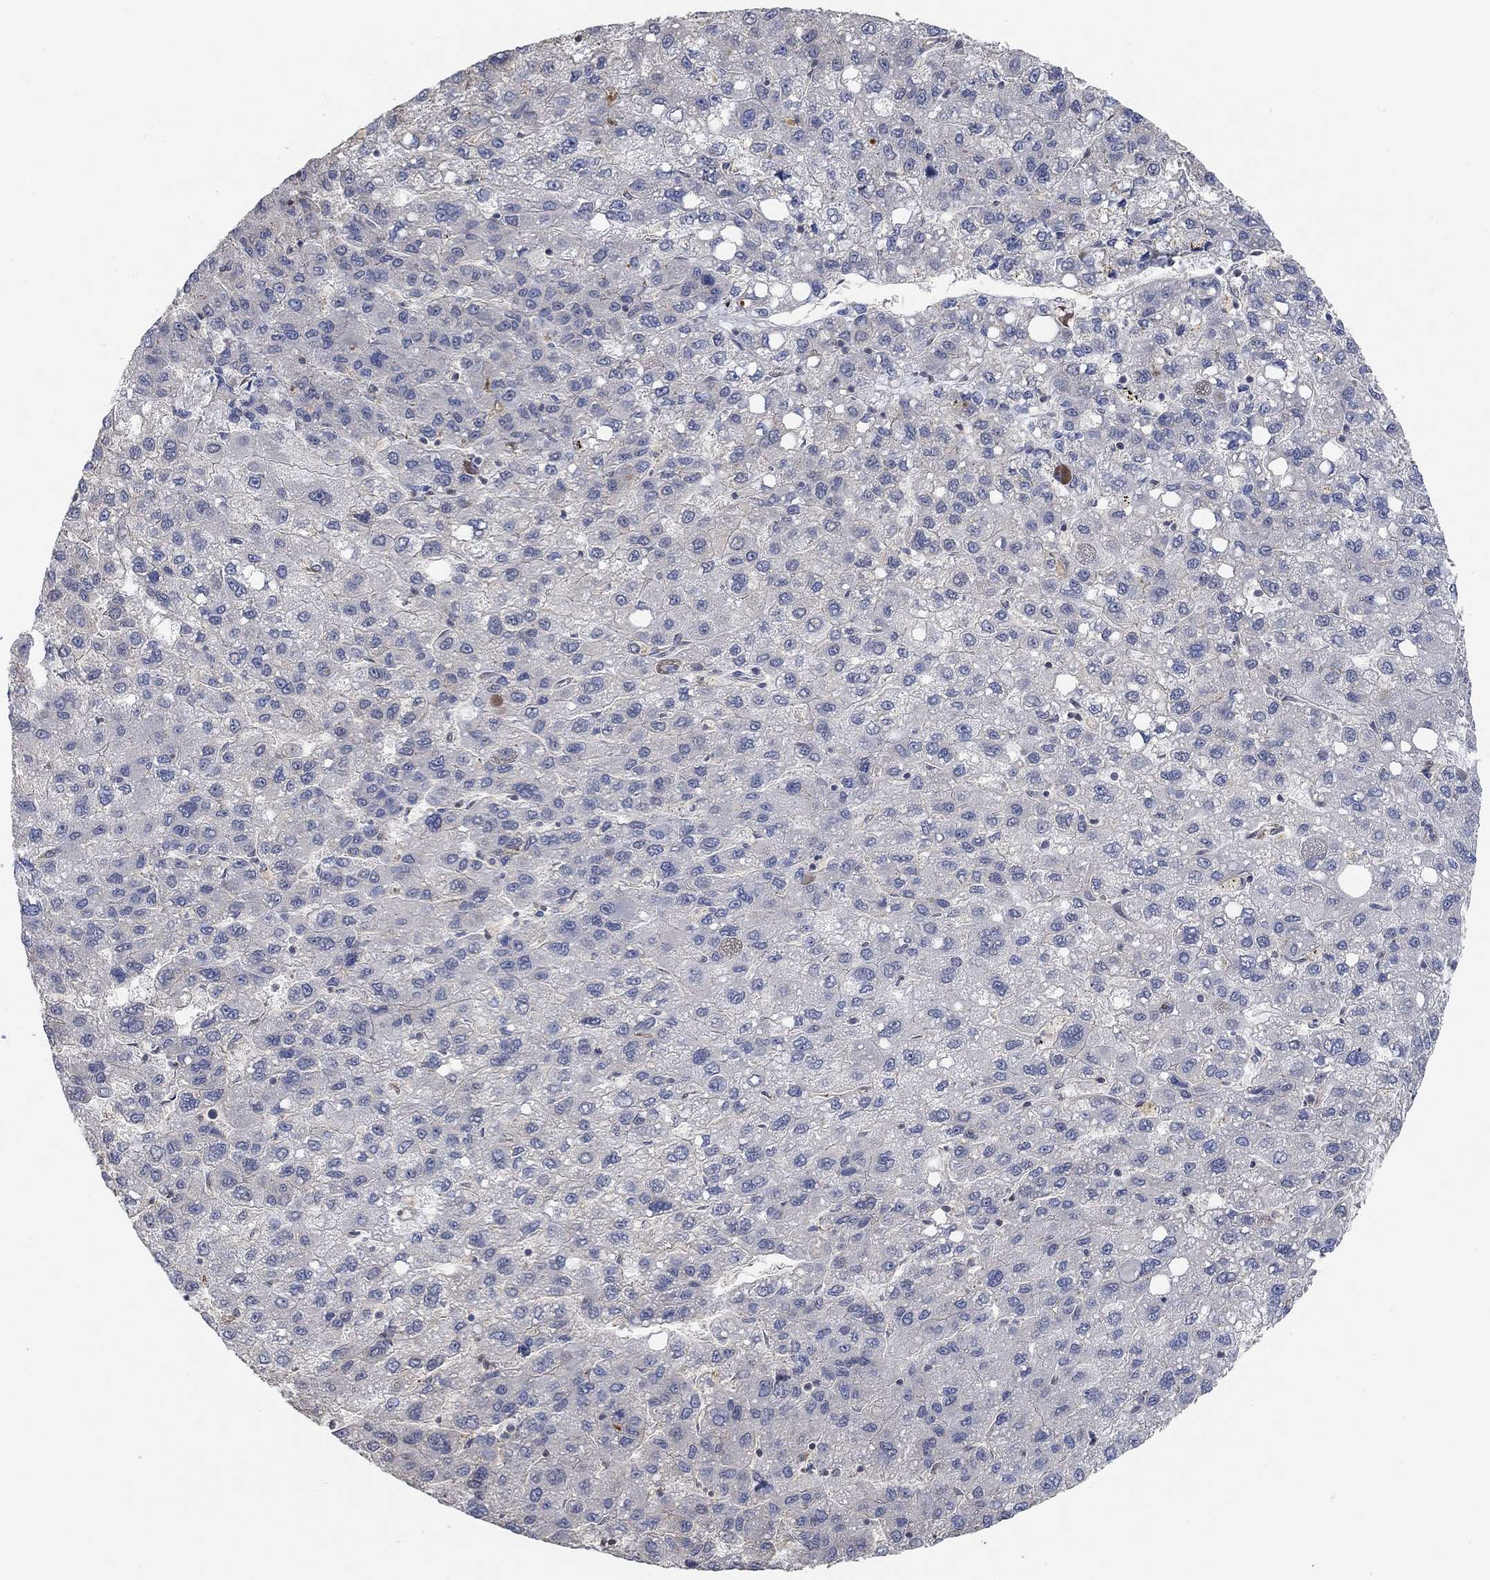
{"staining": {"intensity": "negative", "quantity": "none", "location": "none"}, "tissue": "liver cancer", "cell_type": "Tumor cells", "image_type": "cancer", "snomed": [{"axis": "morphology", "description": "Carcinoma, Hepatocellular, NOS"}, {"axis": "topography", "description": "Liver"}], "caption": "Micrograph shows no significant protein expression in tumor cells of liver cancer.", "gene": "UNC5B", "patient": {"sex": "female", "age": 82}}